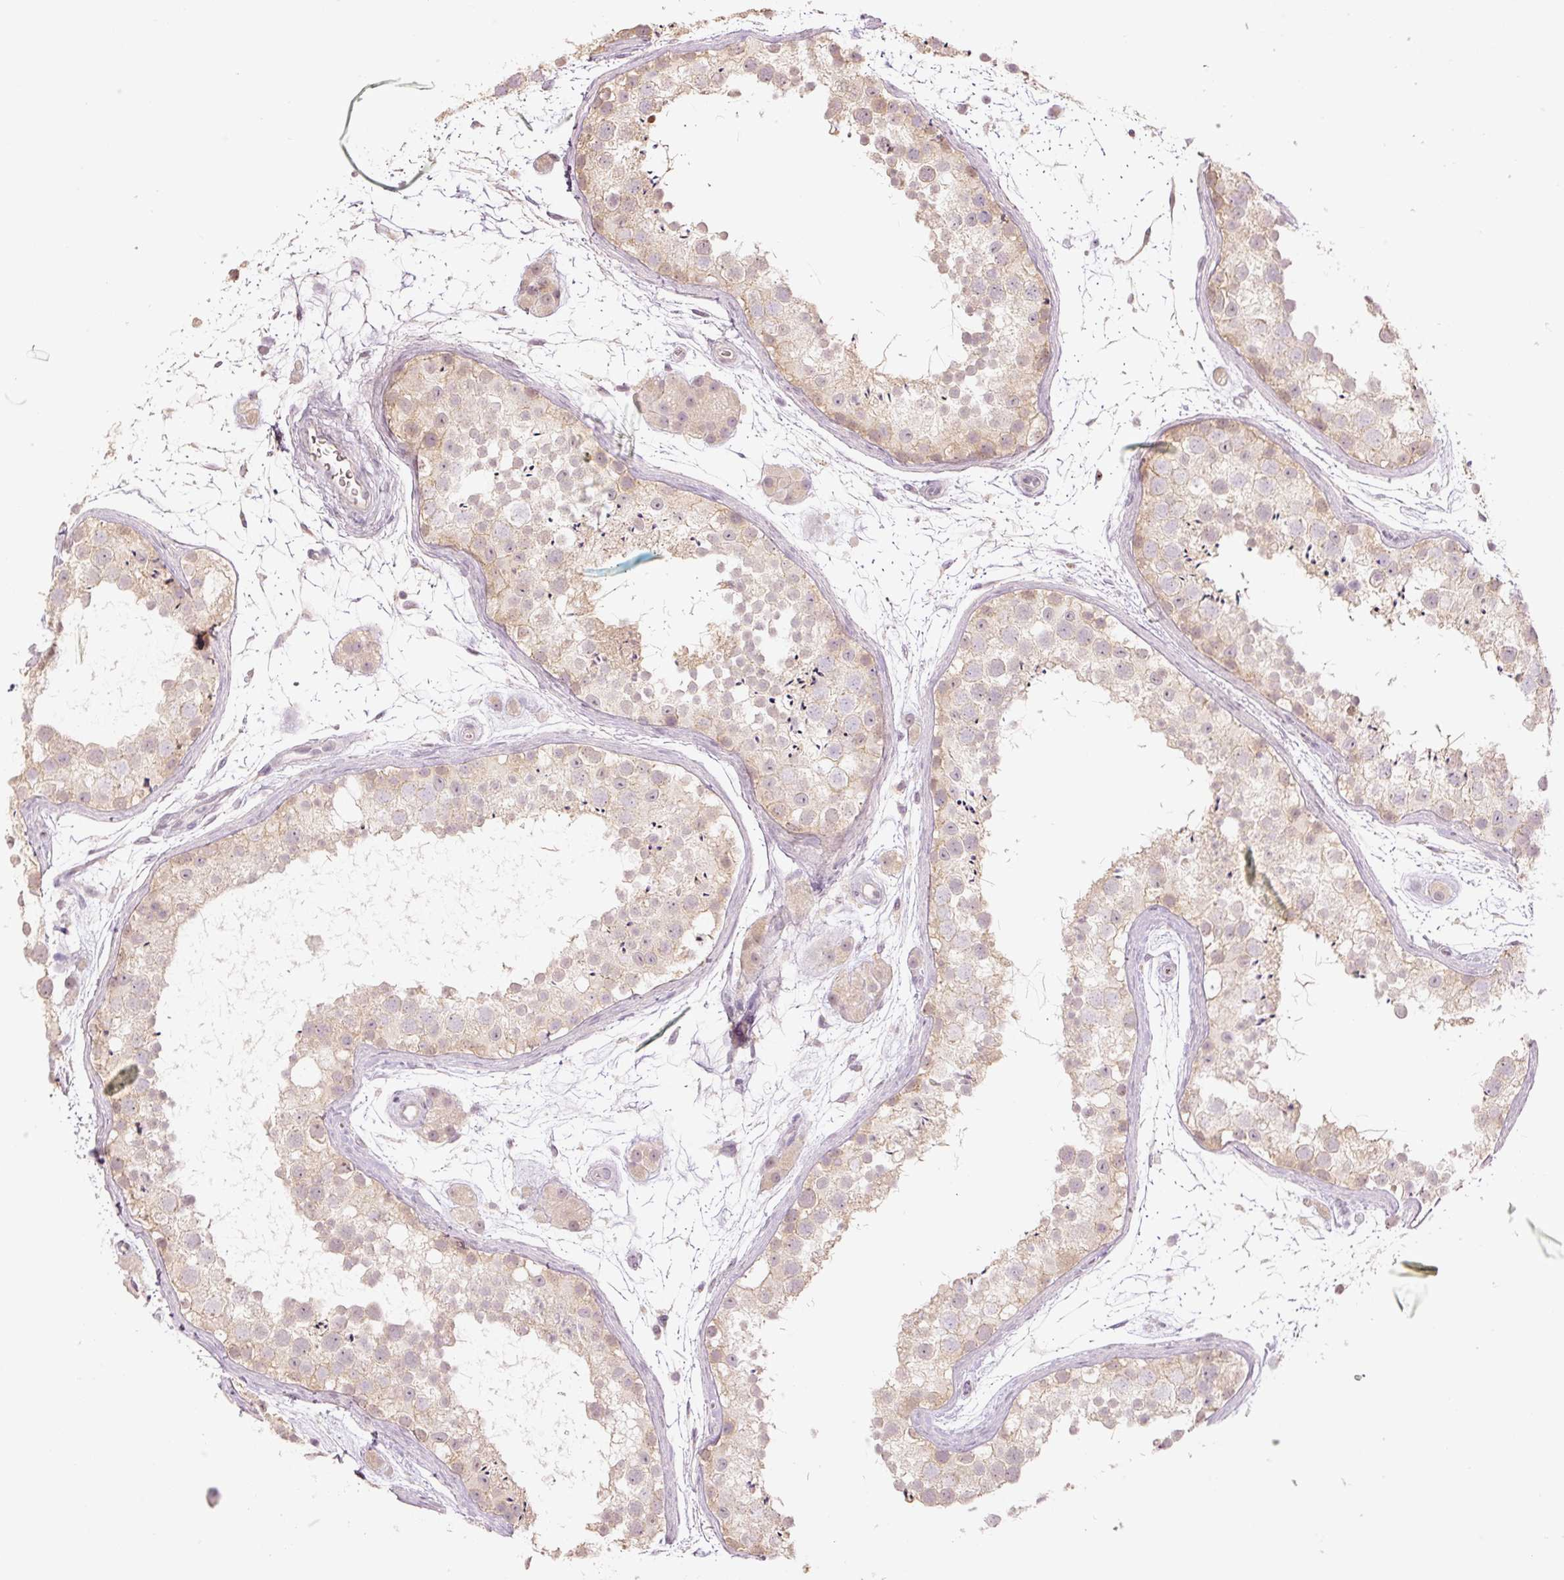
{"staining": {"intensity": "negative", "quantity": "none", "location": "none"}, "tissue": "testis", "cell_type": "Cells in seminiferous ducts", "image_type": "normal", "snomed": [{"axis": "morphology", "description": "Normal tissue, NOS"}, {"axis": "topography", "description": "Testis"}], "caption": "Human testis stained for a protein using immunohistochemistry (IHC) shows no staining in cells in seminiferous ducts.", "gene": "GZMA", "patient": {"sex": "male", "age": 41}}